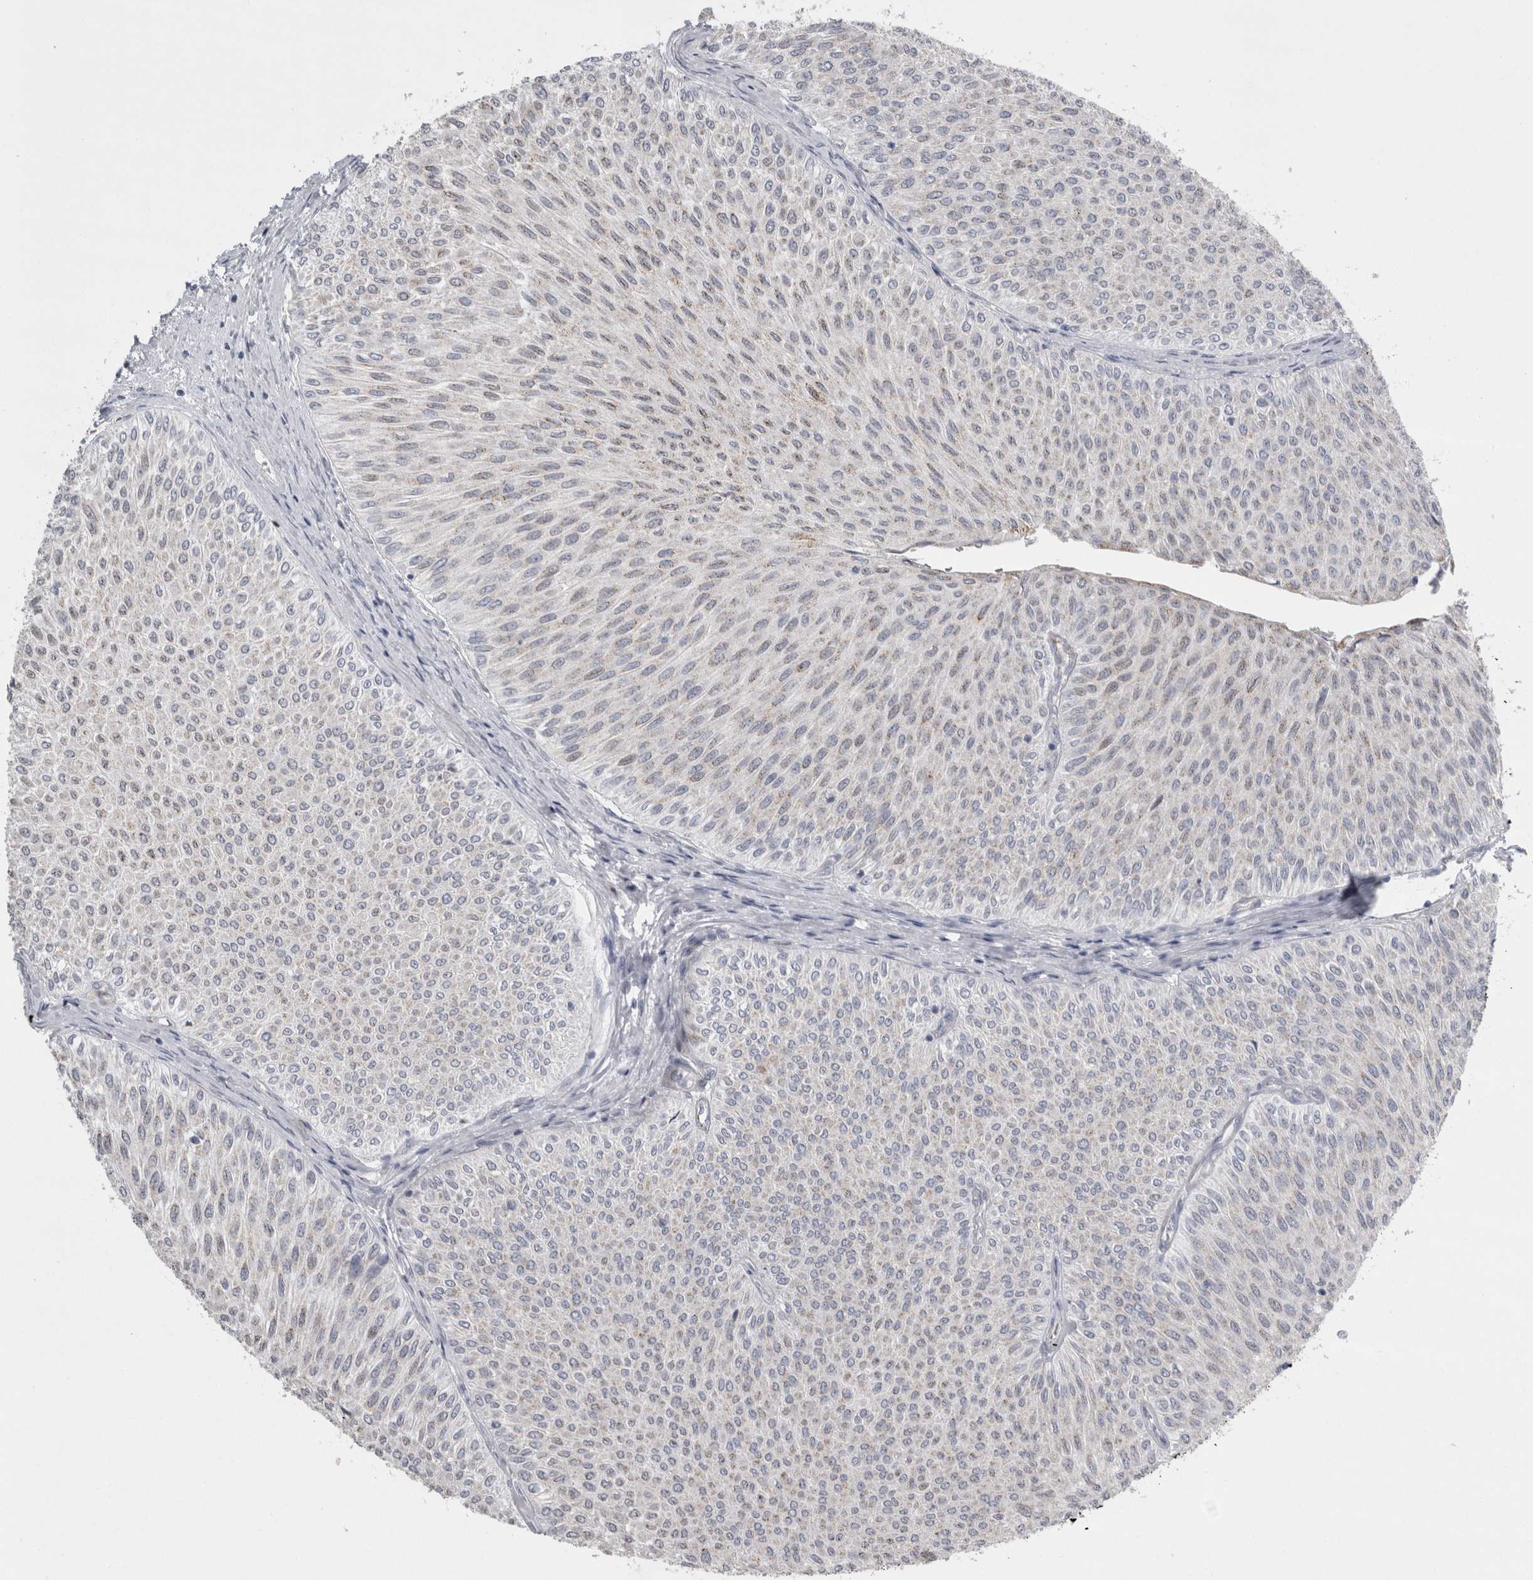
{"staining": {"intensity": "negative", "quantity": "none", "location": "none"}, "tissue": "urothelial cancer", "cell_type": "Tumor cells", "image_type": "cancer", "snomed": [{"axis": "morphology", "description": "Urothelial carcinoma, Low grade"}, {"axis": "topography", "description": "Urinary bladder"}], "caption": "IHC of human low-grade urothelial carcinoma demonstrates no expression in tumor cells. The staining is performed using DAB (3,3'-diaminobenzidine) brown chromogen with nuclei counter-stained in using hematoxylin.", "gene": "PLIN1", "patient": {"sex": "male", "age": 78}}